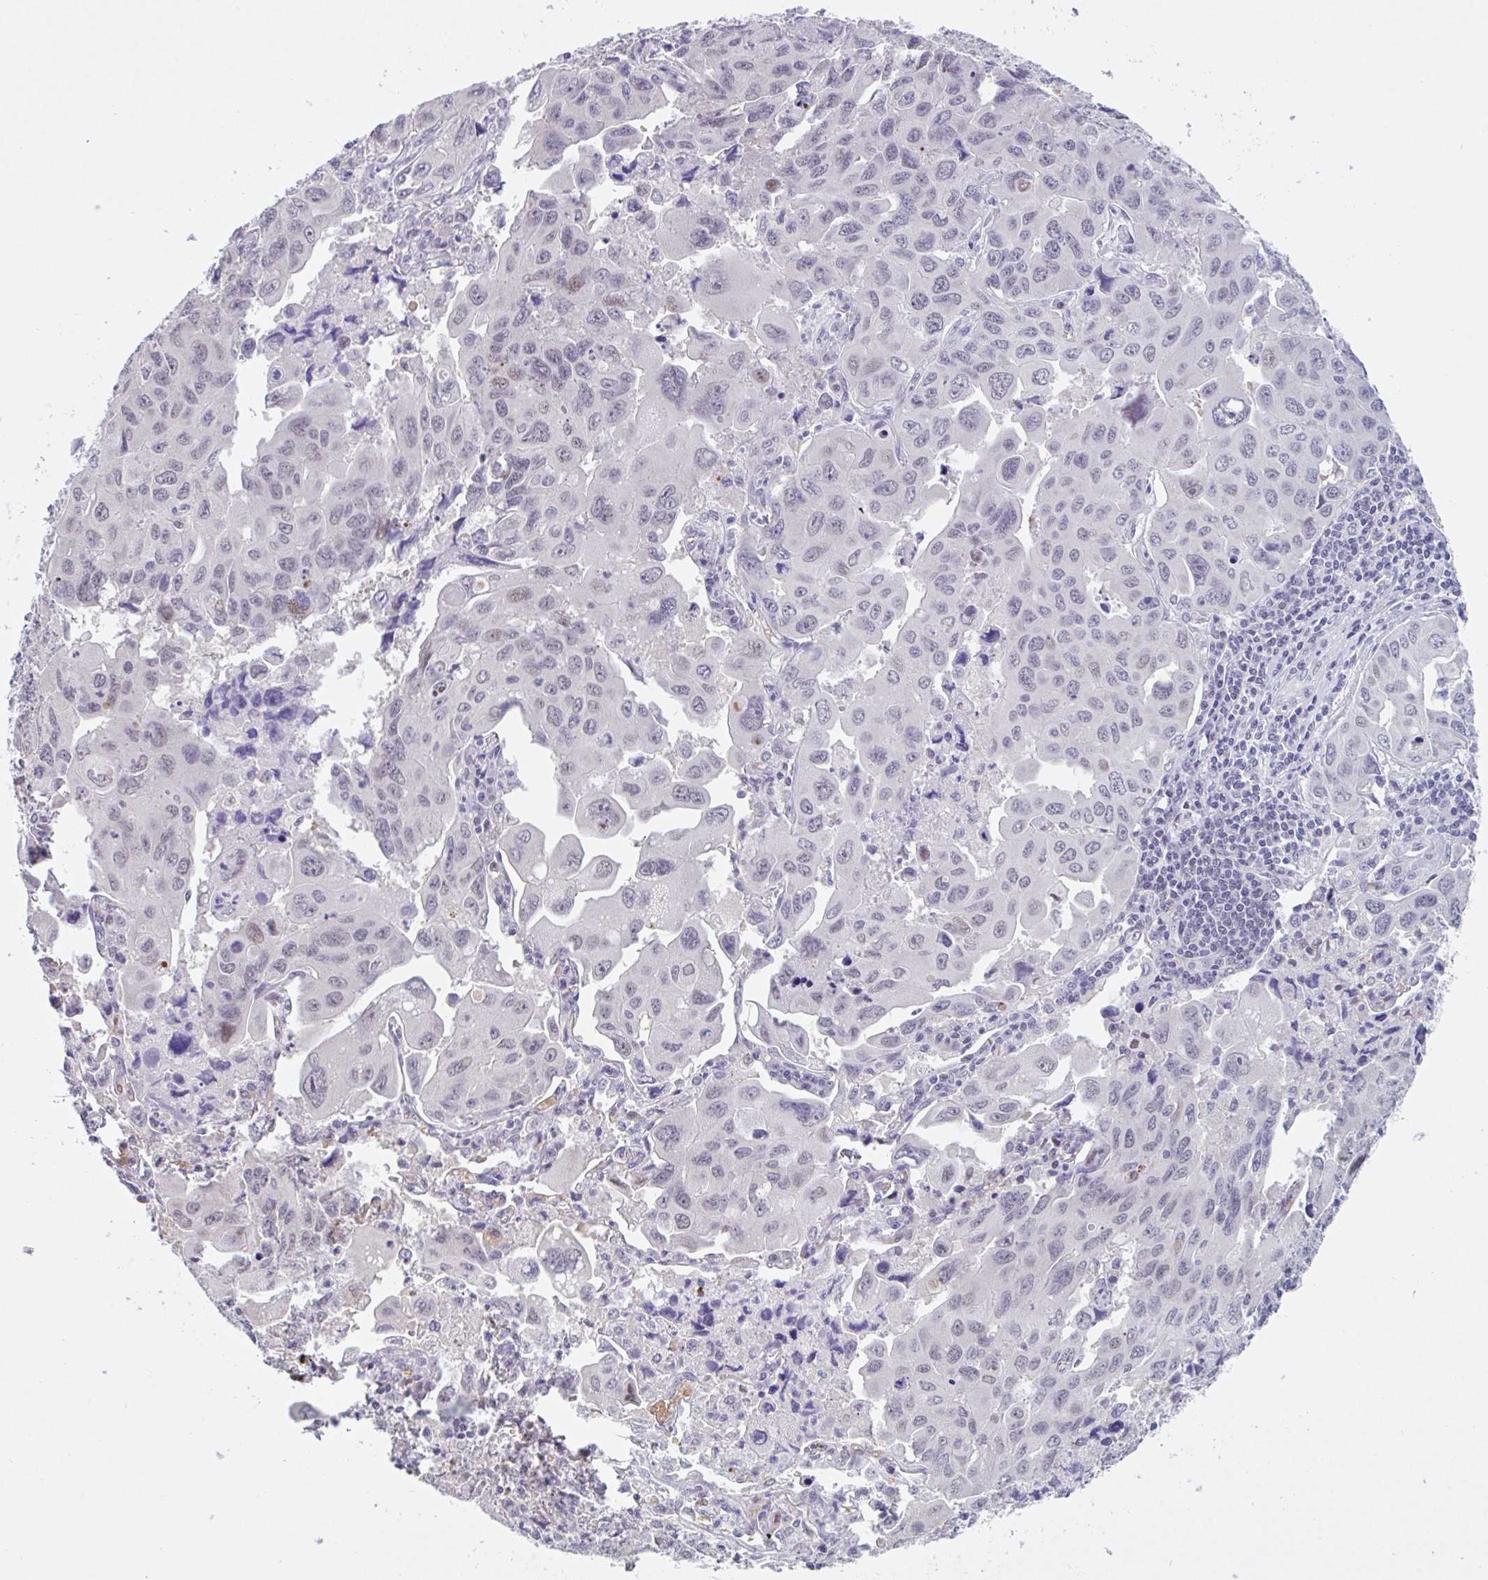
{"staining": {"intensity": "negative", "quantity": "none", "location": "none"}, "tissue": "lung cancer", "cell_type": "Tumor cells", "image_type": "cancer", "snomed": [{"axis": "morphology", "description": "Adenocarcinoma, NOS"}, {"axis": "topography", "description": "Lung"}], "caption": "DAB (3,3'-diaminobenzidine) immunohistochemical staining of adenocarcinoma (lung) exhibits no significant expression in tumor cells.", "gene": "RHAG", "patient": {"sex": "male", "age": 64}}